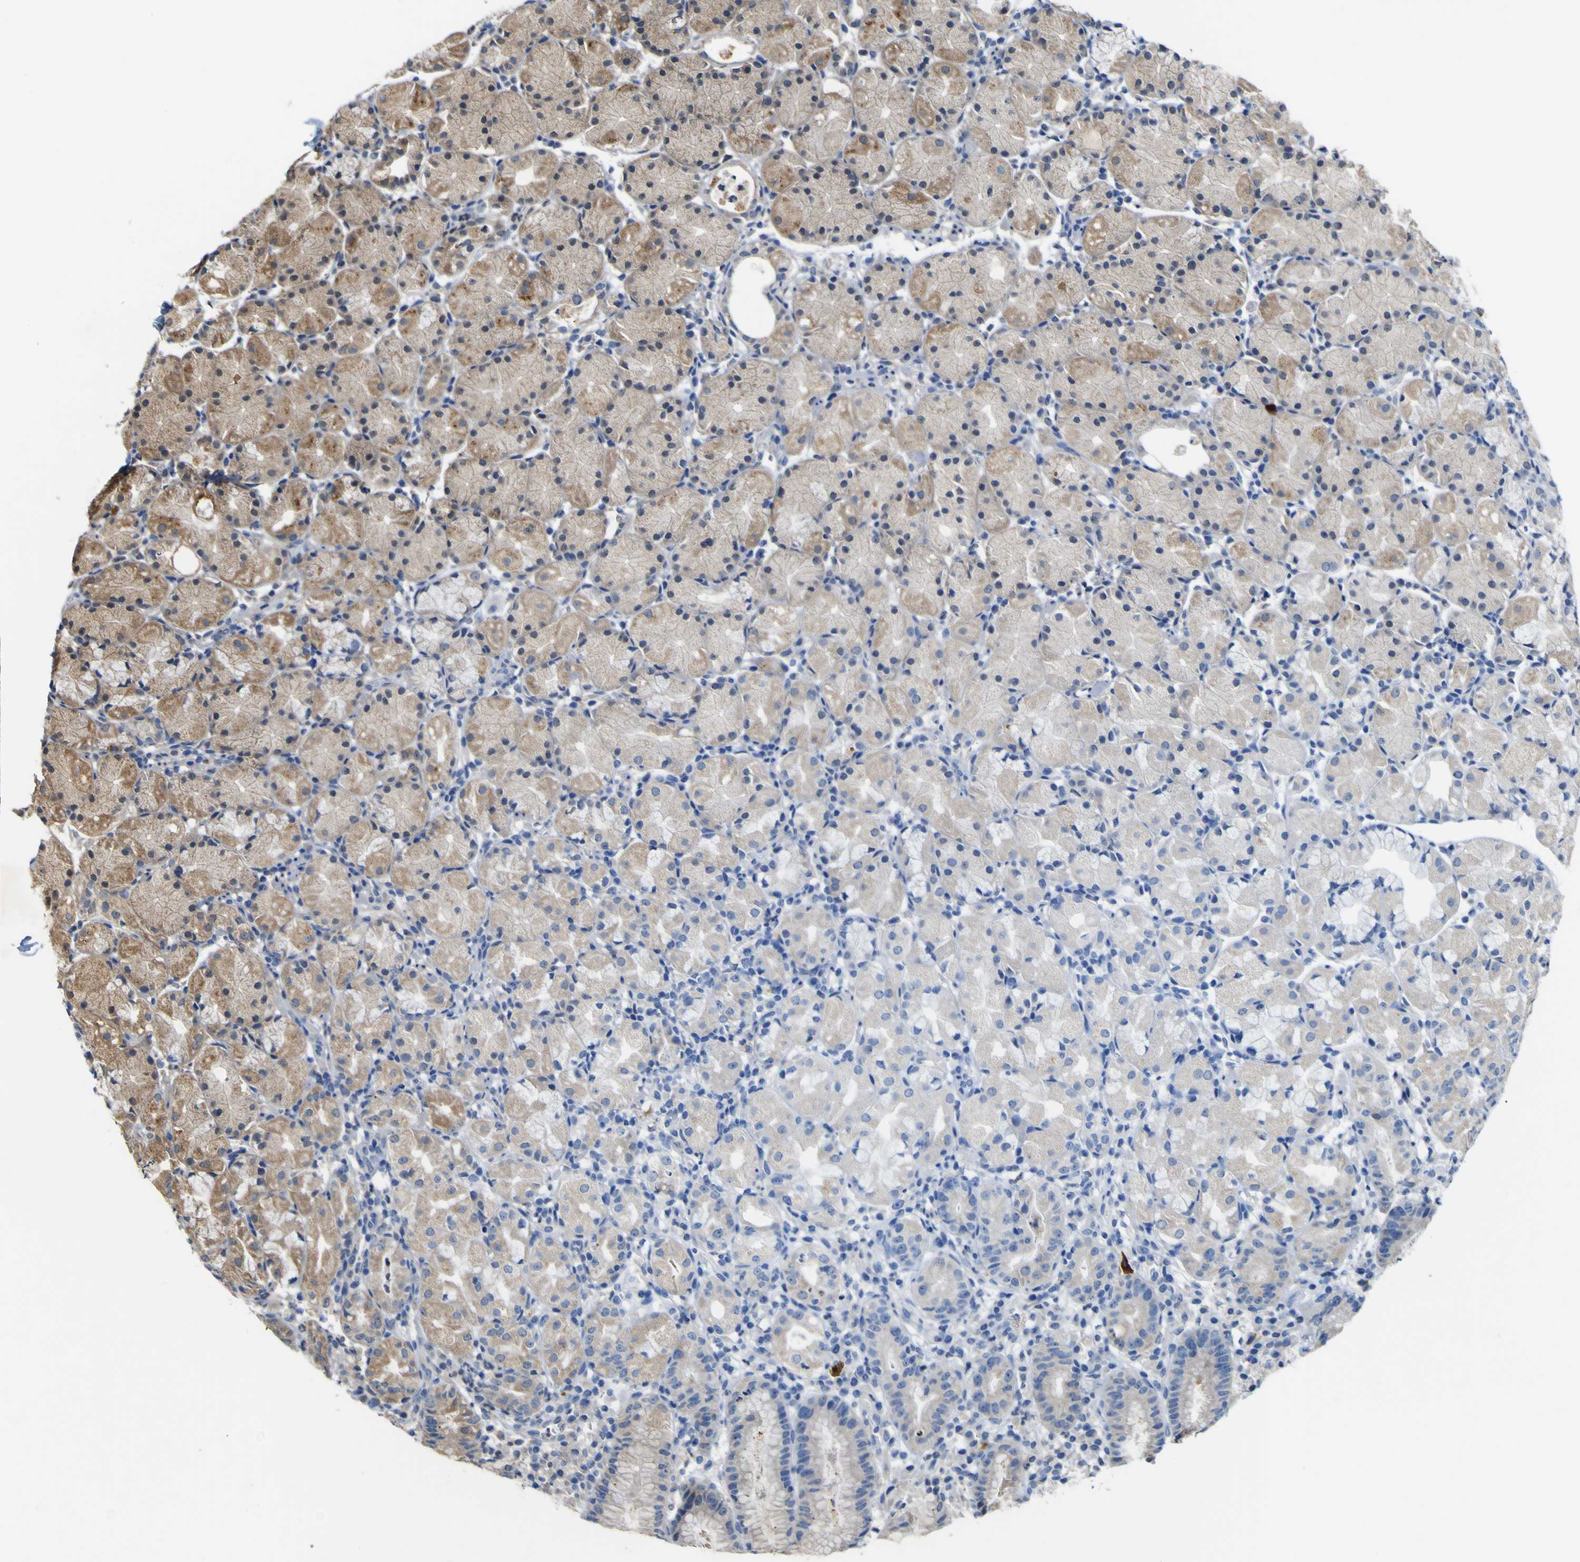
{"staining": {"intensity": "moderate", "quantity": "25%-75%", "location": "cytoplasmic/membranous"}, "tissue": "stomach", "cell_type": "Glandular cells", "image_type": "normal", "snomed": [{"axis": "morphology", "description": "Normal tissue, NOS"}, {"axis": "topography", "description": "Stomach"}, {"axis": "topography", "description": "Stomach, lower"}], "caption": "Immunohistochemistry (IHC) photomicrograph of normal human stomach stained for a protein (brown), which reveals medium levels of moderate cytoplasmic/membranous staining in about 25%-75% of glandular cells.", "gene": "IRAK2", "patient": {"sex": "female", "age": 75}}